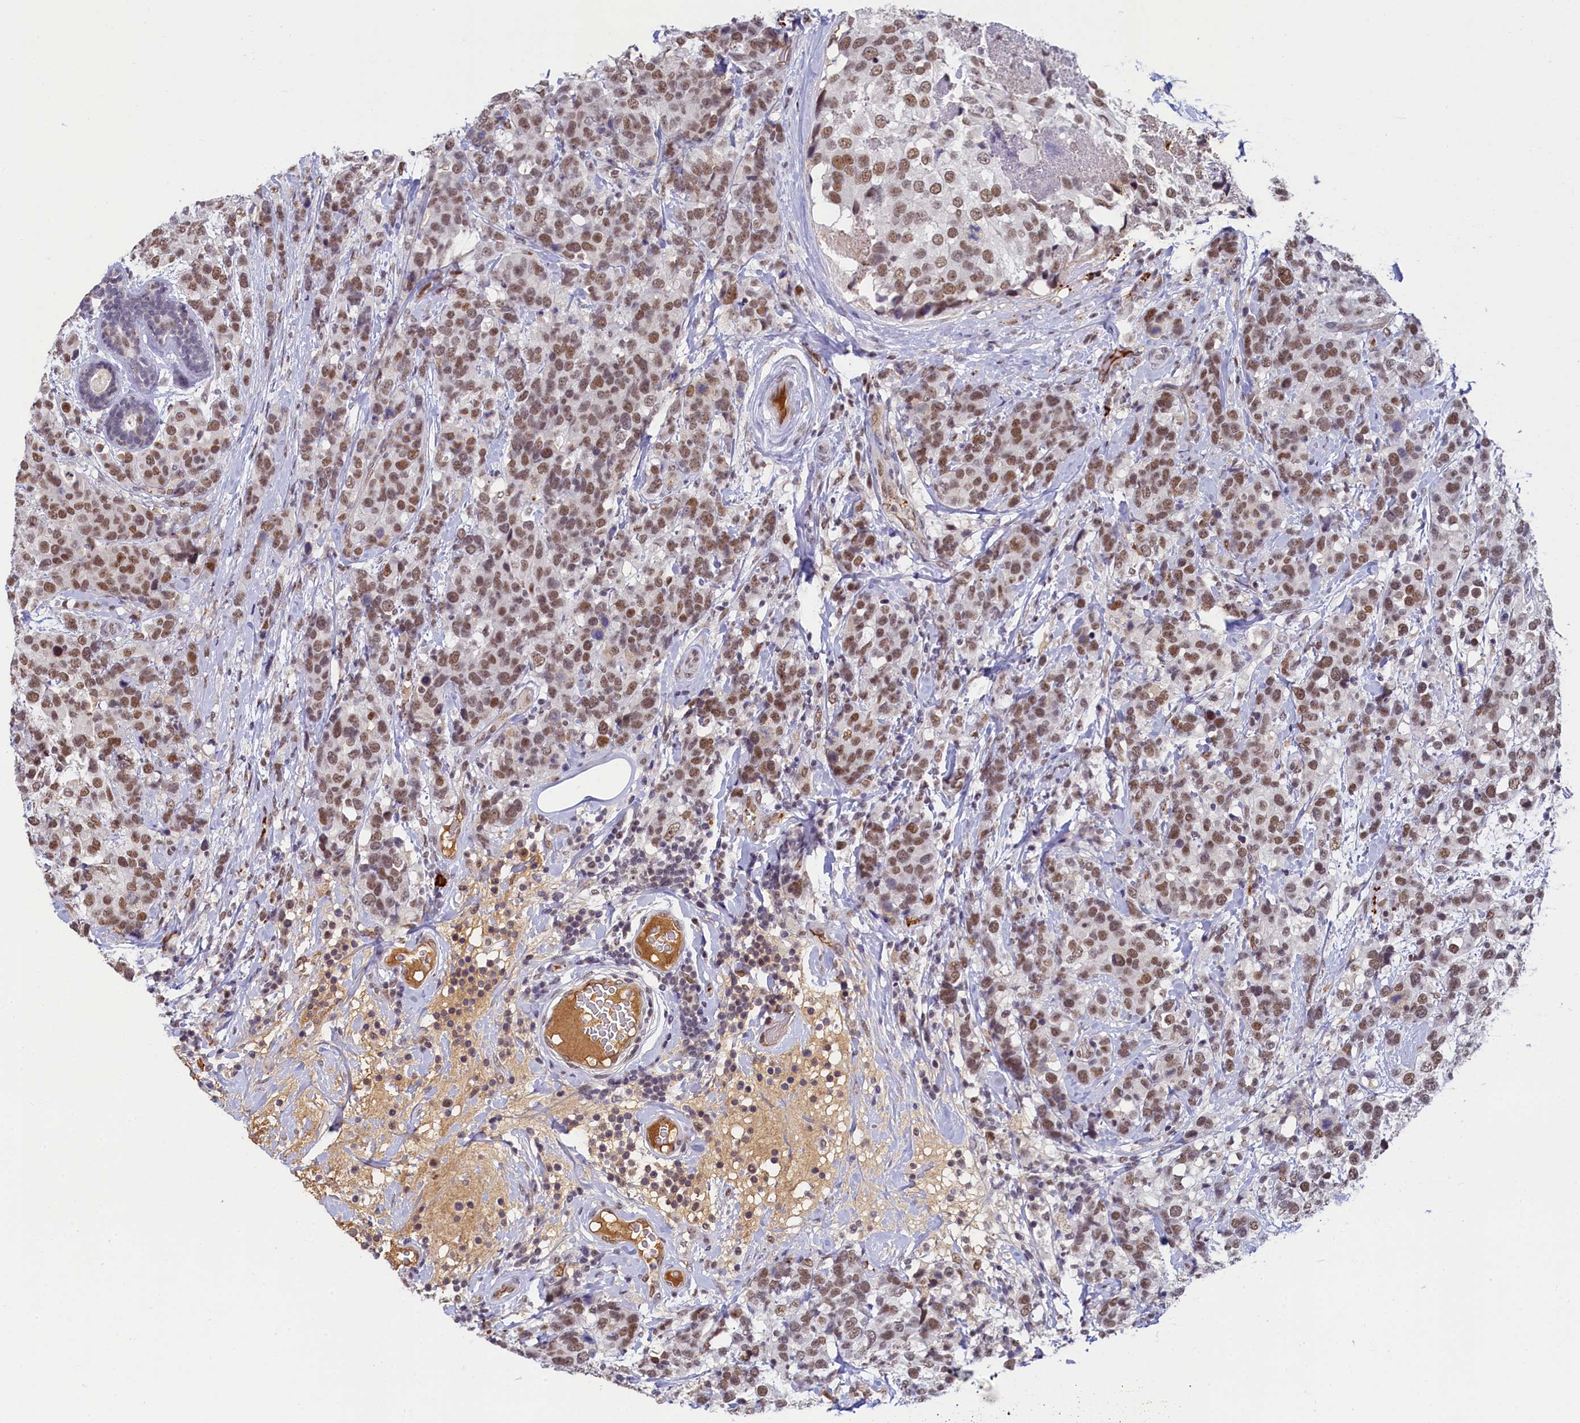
{"staining": {"intensity": "moderate", "quantity": ">75%", "location": "nuclear"}, "tissue": "breast cancer", "cell_type": "Tumor cells", "image_type": "cancer", "snomed": [{"axis": "morphology", "description": "Lobular carcinoma"}, {"axis": "topography", "description": "Breast"}], "caption": "Breast lobular carcinoma stained with DAB immunohistochemistry (IHC) demonstrates medium levels of moderate nuclear staining in about >75% of tumor cells.", "gene": "INTS14", "patient": {"sex": "female", "age": 59}}